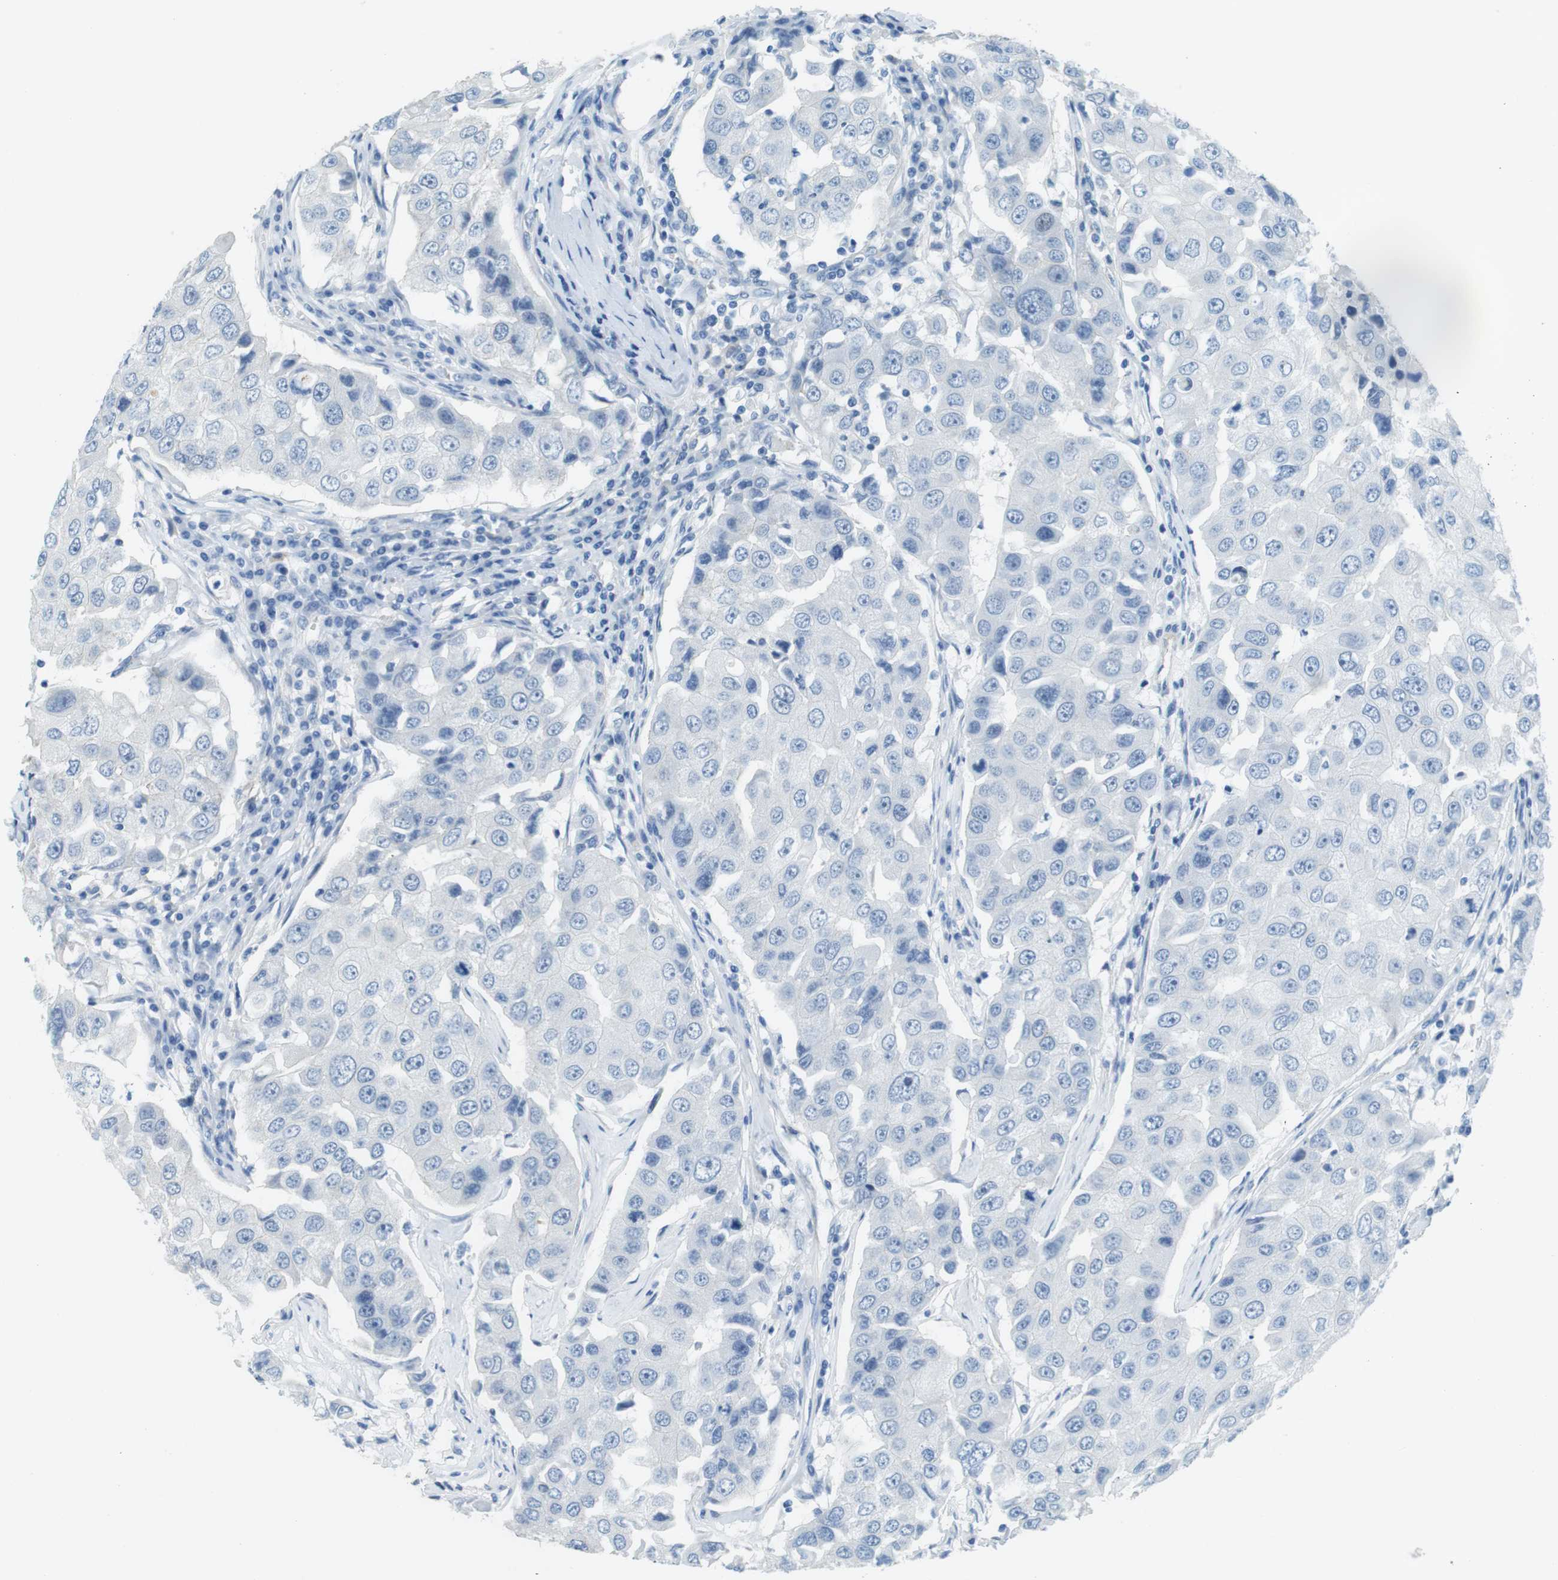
{"staining": {"intensity": "negative", "quantity": "none", "location": "none"}, "tissue": "breast cancer", "cell_type": "Tumor cells", "image_type": "cancer", "snomed": [{"axis": "morphology", "description": "Duct carcinoma"}, {"axis": "topography", "description": "Breast"}], "caption": "A micrograph of human breast cancer (invasive ductal carcinoma) is negative for staining in tumor cells.", "gene": "SLC6A6", "patient": {"sex": "female", "age": 27}}